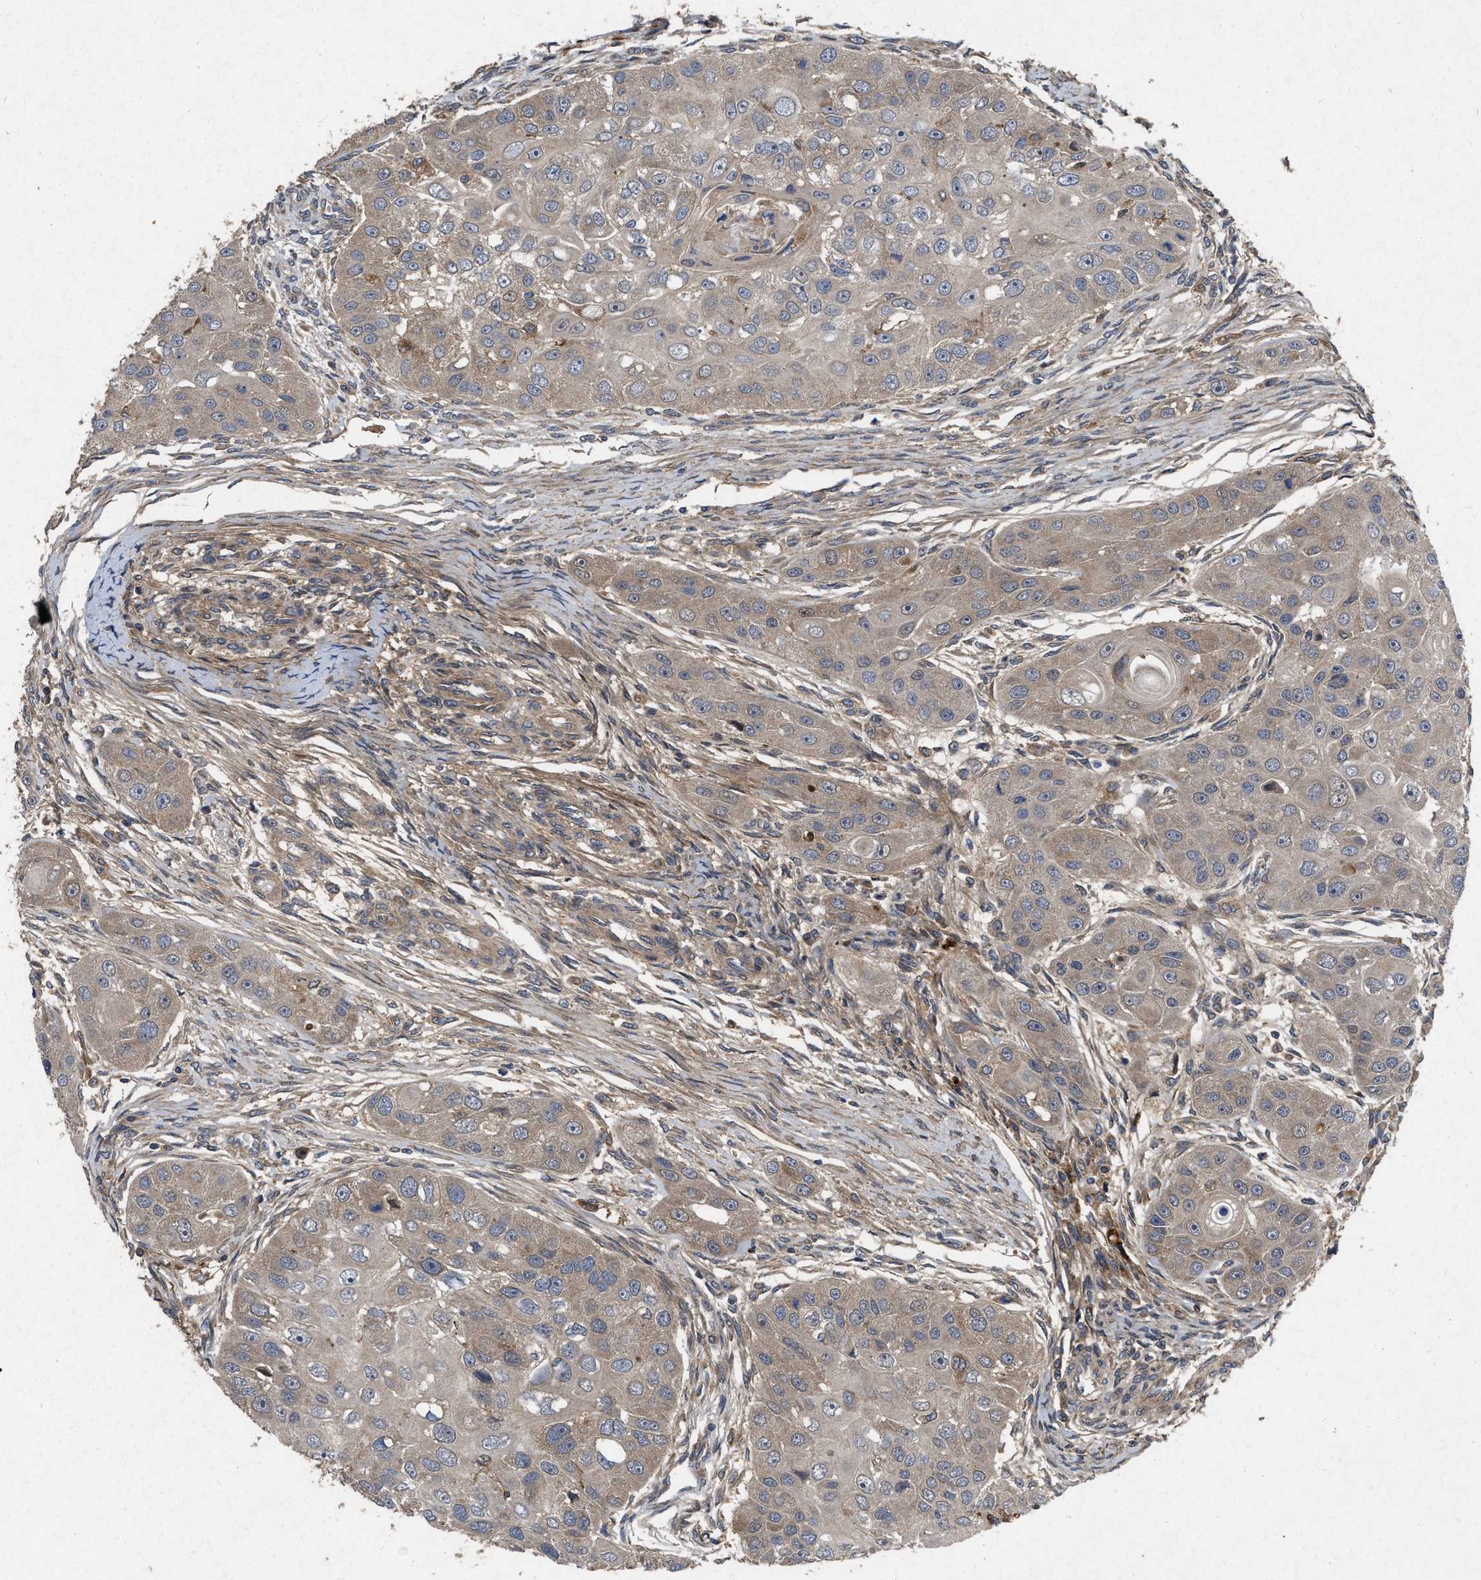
{"staining": {"intensity": "weak", "quantity": "25%-75%", "location": "cytoplasmic/membranous"}, "tissue": "head and neck cancer", "cell_type": "Tumor cells", "image_type": "cancer", "snomed": [{"axis": "morphology", "description": "Normal tissue, NOS"}, {"axis": "morphology", "description": "Squamous cell carcinoma, NOS"}, {"axis": "topography", "description": "Skeletal muscle"}, {"axis": "topography", "description": "Head-Neck"}], "caption": "Immunohistochemical staining of head and neck cancer shows weak cytoplasmic/membranous protein expression in about 25%-75% of tumor cells.", "gene": "CDKN2C", "patient": {"sex": "male", "age": 51}}